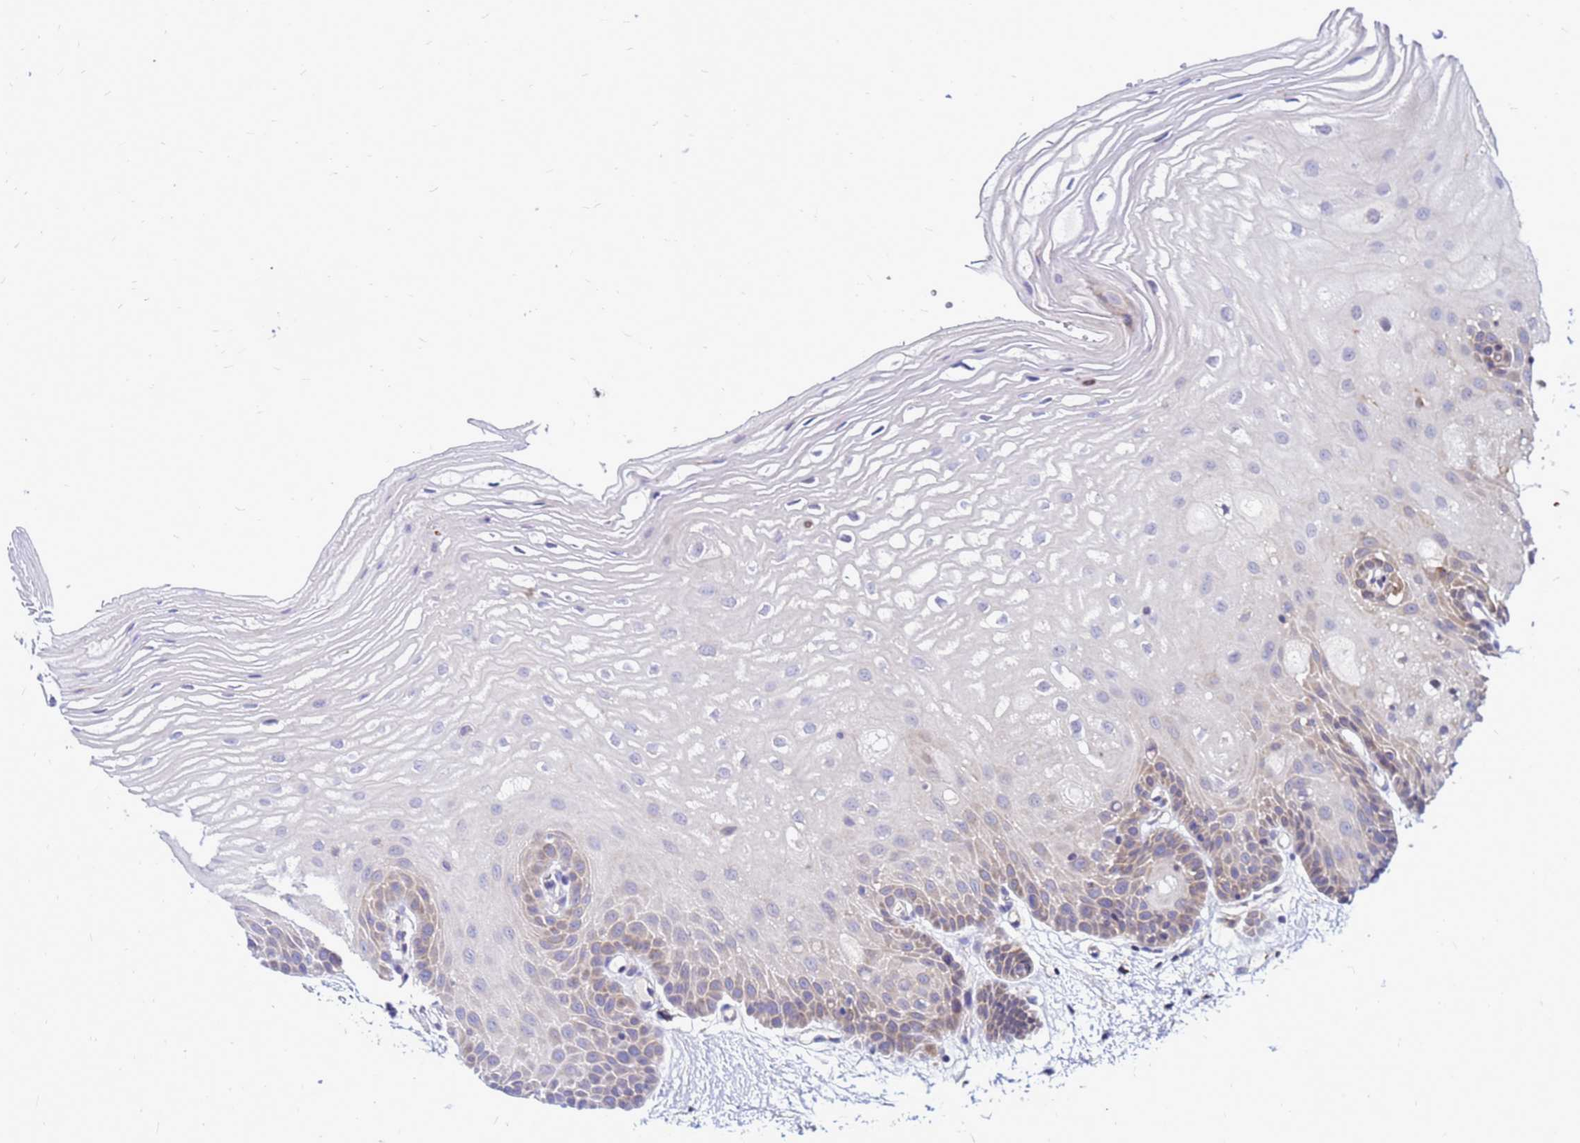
{"staining": {"intensity": "weak", "quantity": "25%-75%", "location": "cytoplasmic/membranous"}, "tissue": "oral mucosa", "cell_type": "Squamous epithelial cells", "image_type": "normal", "snomed": [{"axis": "morphology", "description": "Normal tissue, NOS"}, {"axis": "topography", "description": "Oral tissue"}, {"axis": "topography", "description": "Tounge, NOS"}], "caption": "High-power microscopy captured an immunohistochemistry micrograph of unremarkable oral mucosa, revealing weak cytoplasmic/membranous staining in approximately 25%-75% of squamous epithelial cells. Using DAB (3,3'-diaminobenzidine) (brown) and hematoxylin (blue) stains, captured at high magnification using brightfield microscopy.", "gene": "FHIP1A", "patient": {"sex": "female", "age": 73}}